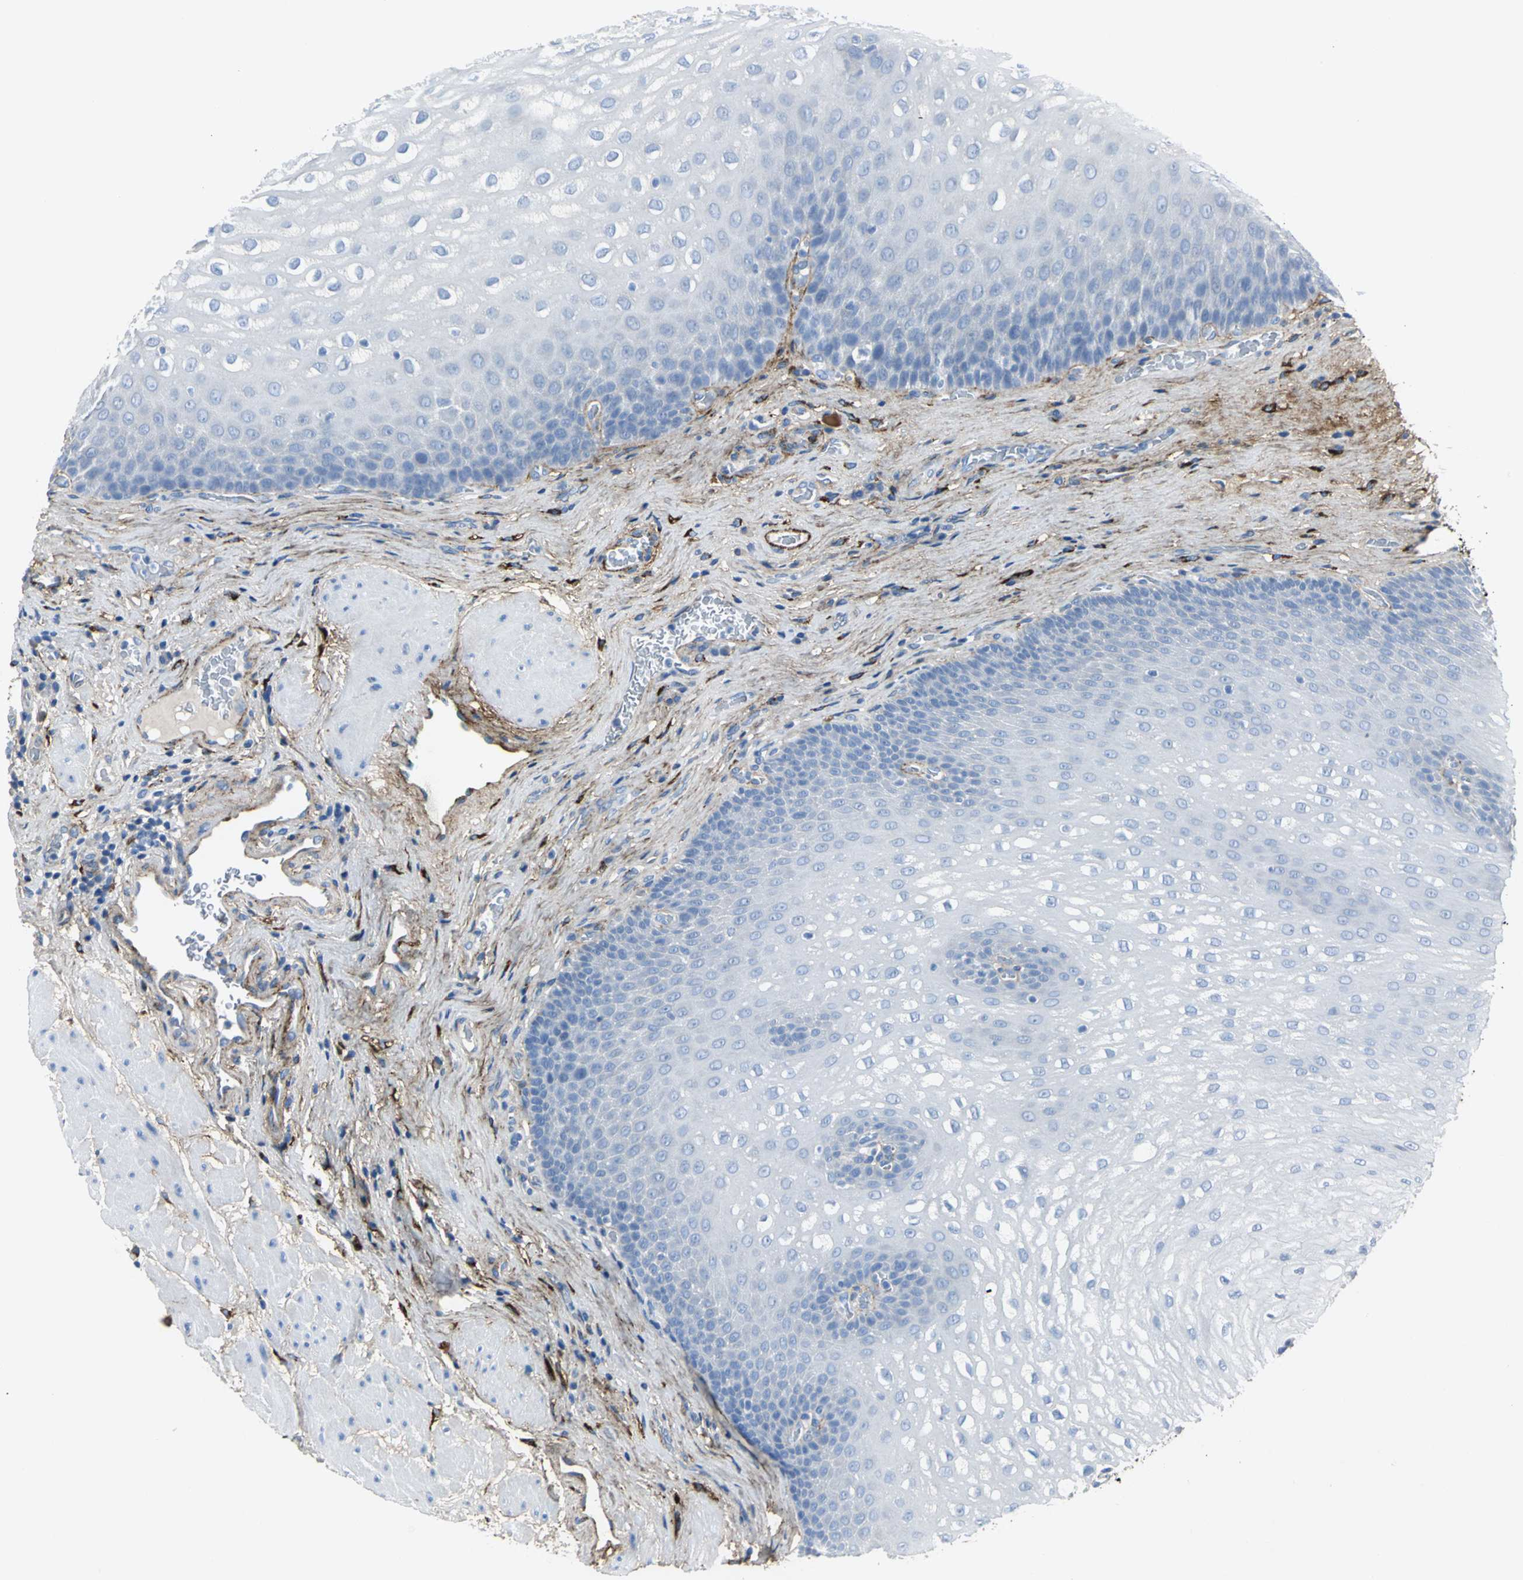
{"staining": {"intensity": "negative", "quantity": "none", "location": "none"}, "tissue": "esophagus", "cell_type": "Squamous epithelial cells", "image_type": "normal", "snomed": [{"axis": "morphology", "description": "Normal tissue, NOS"}, {"axis": "topography", "description": "Esophagus"}], "caption": "Protein analysis of unremarkable esophagus shows no significant expression in squamous epithelial cells.", "gene": "EFNB3", "patient": {"sex": "male", "age": 48}}